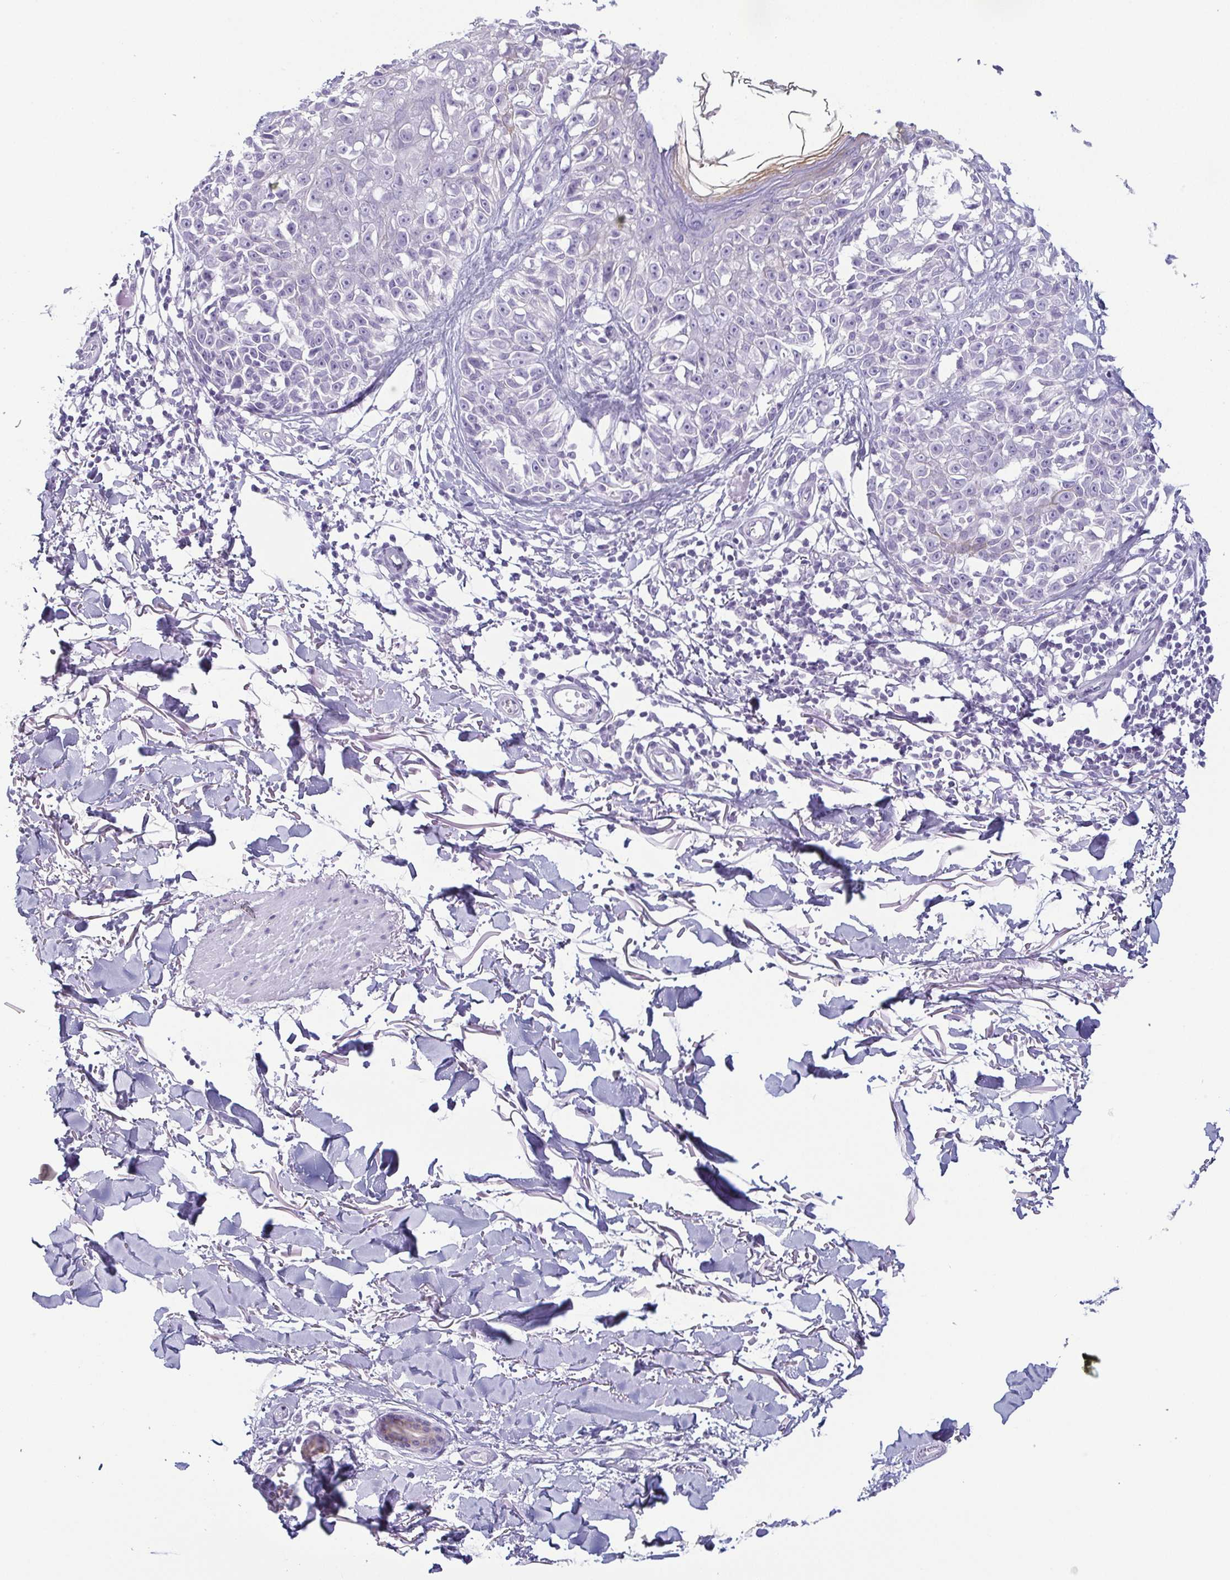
{"staining": {"intensity": "negative", "quantity": "none", "location": "none"}, "tissue": "melanoma", "cell_type": "Tumor cells", "image_type": "cancer", "snomed": [{"axis": "morphology", "description": "Malignant melanoma, NOS"}, {"axis": "topography", "description": "Skin"}], "caption": "This is an immunohistochemistry histopathology image of human melanoma. There is no staining in tumor cells.", "gene": "KRT78", "patient": {"sex": "male", "age": 73}}